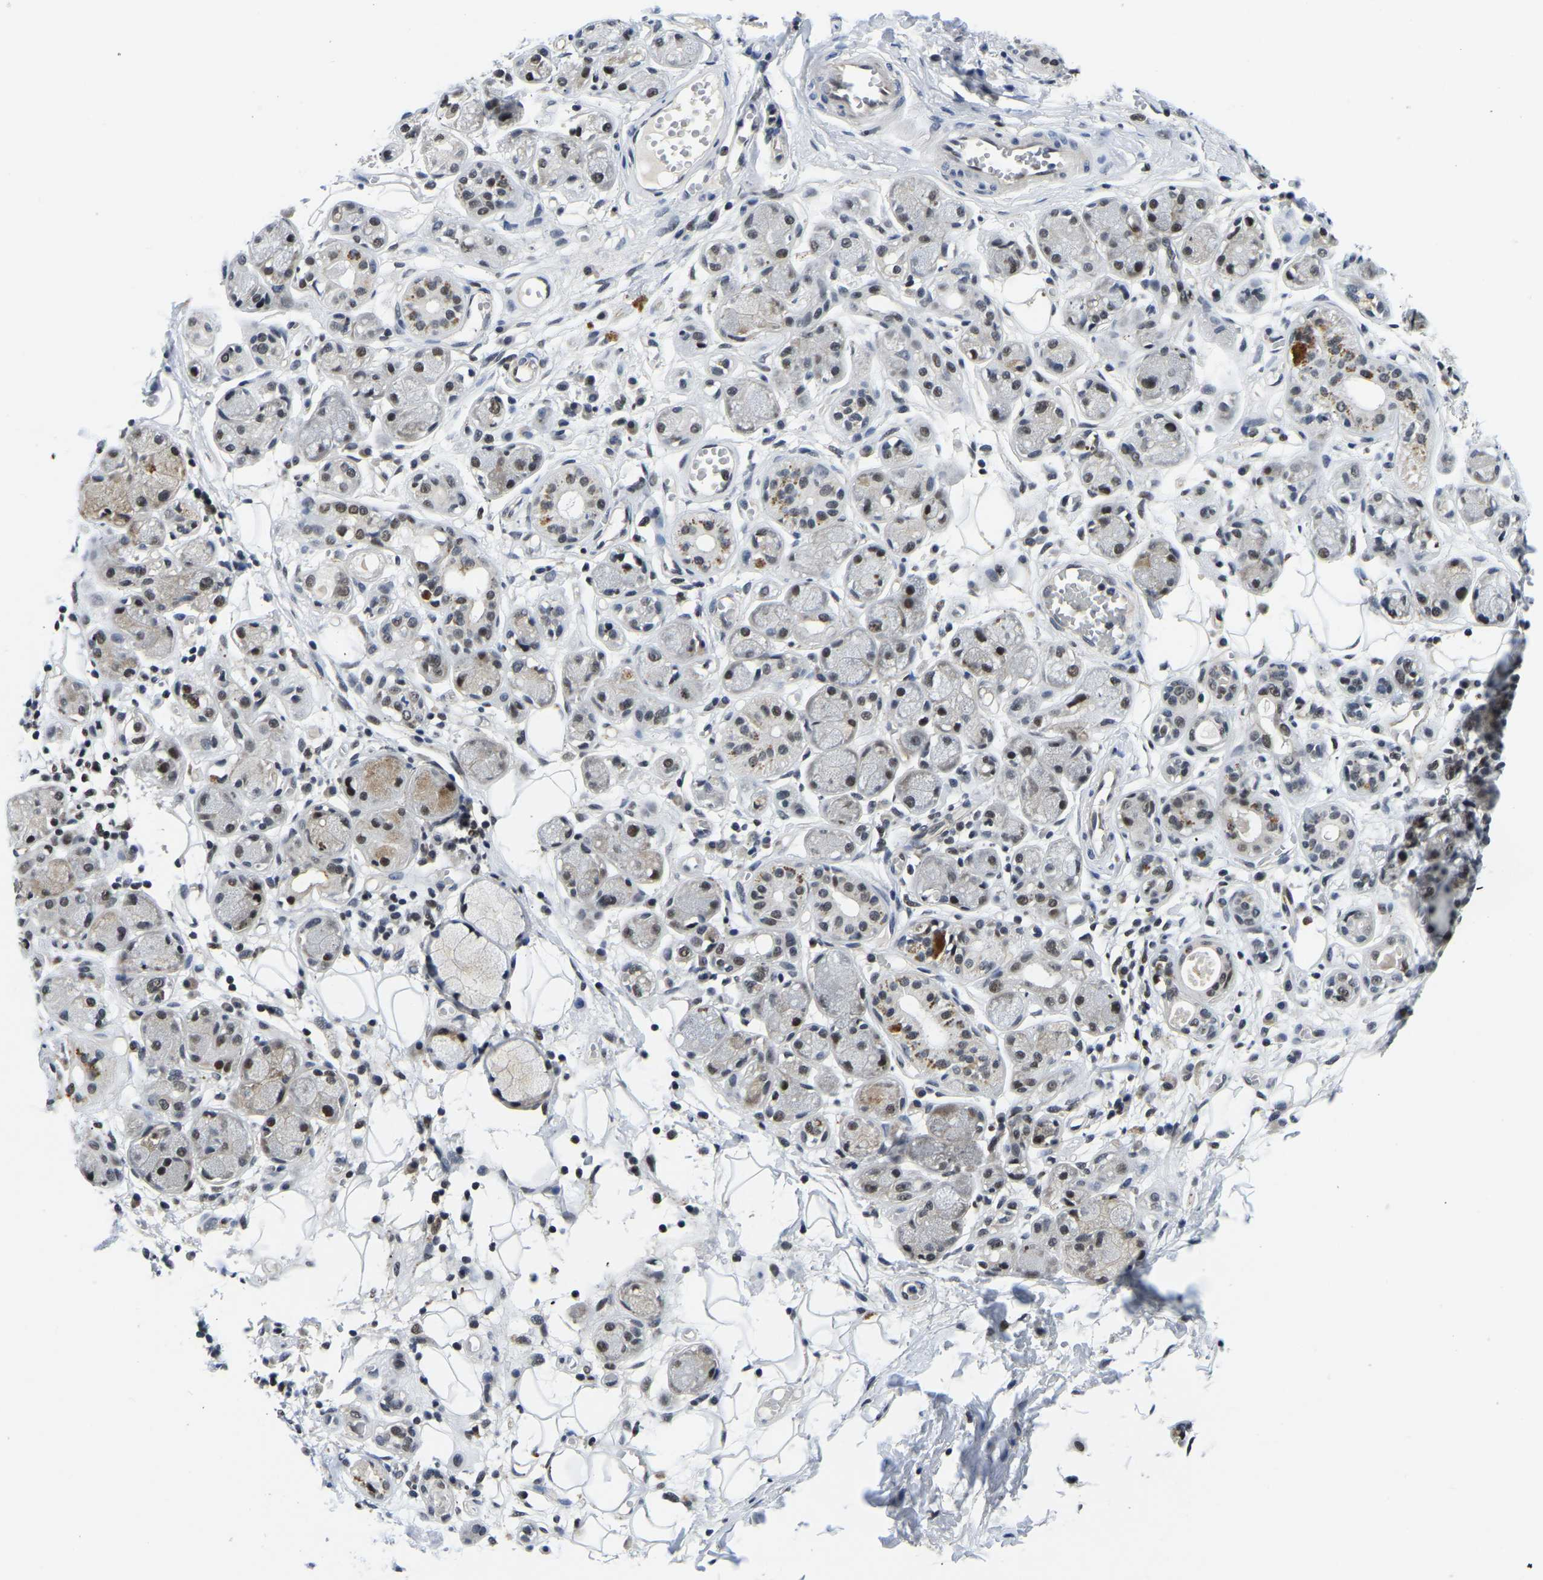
{"staining": {"intensity": "weak", "quantity": "25%-75%", "location": "nuclear"}, "tissue": "adipose tissue", "cell_type": "Adipocytes", "image_type": "normal", "snomed": [{"axis": "morphology", "description": "Normal tissue, NOS"}, {"axis": "morphology", "description": "Inflammation, NOS"}, {"axis": "topography", "description": "Salivary gland"}, {"axis": "topography", "description": "Peripheral nerve tissue"}], "caption": "Immunohistochemistry (IHC) of benign adipose tissue displays low levels of weak nuclear positivity in approximately 25%-75% of adipocytes. (DAB (3,3'-diaminobenzidine) IHC with brightfield microscopy, high magnification).", "gene": "POLDIP3", "patient": {"sex": "female", "age": 75}}